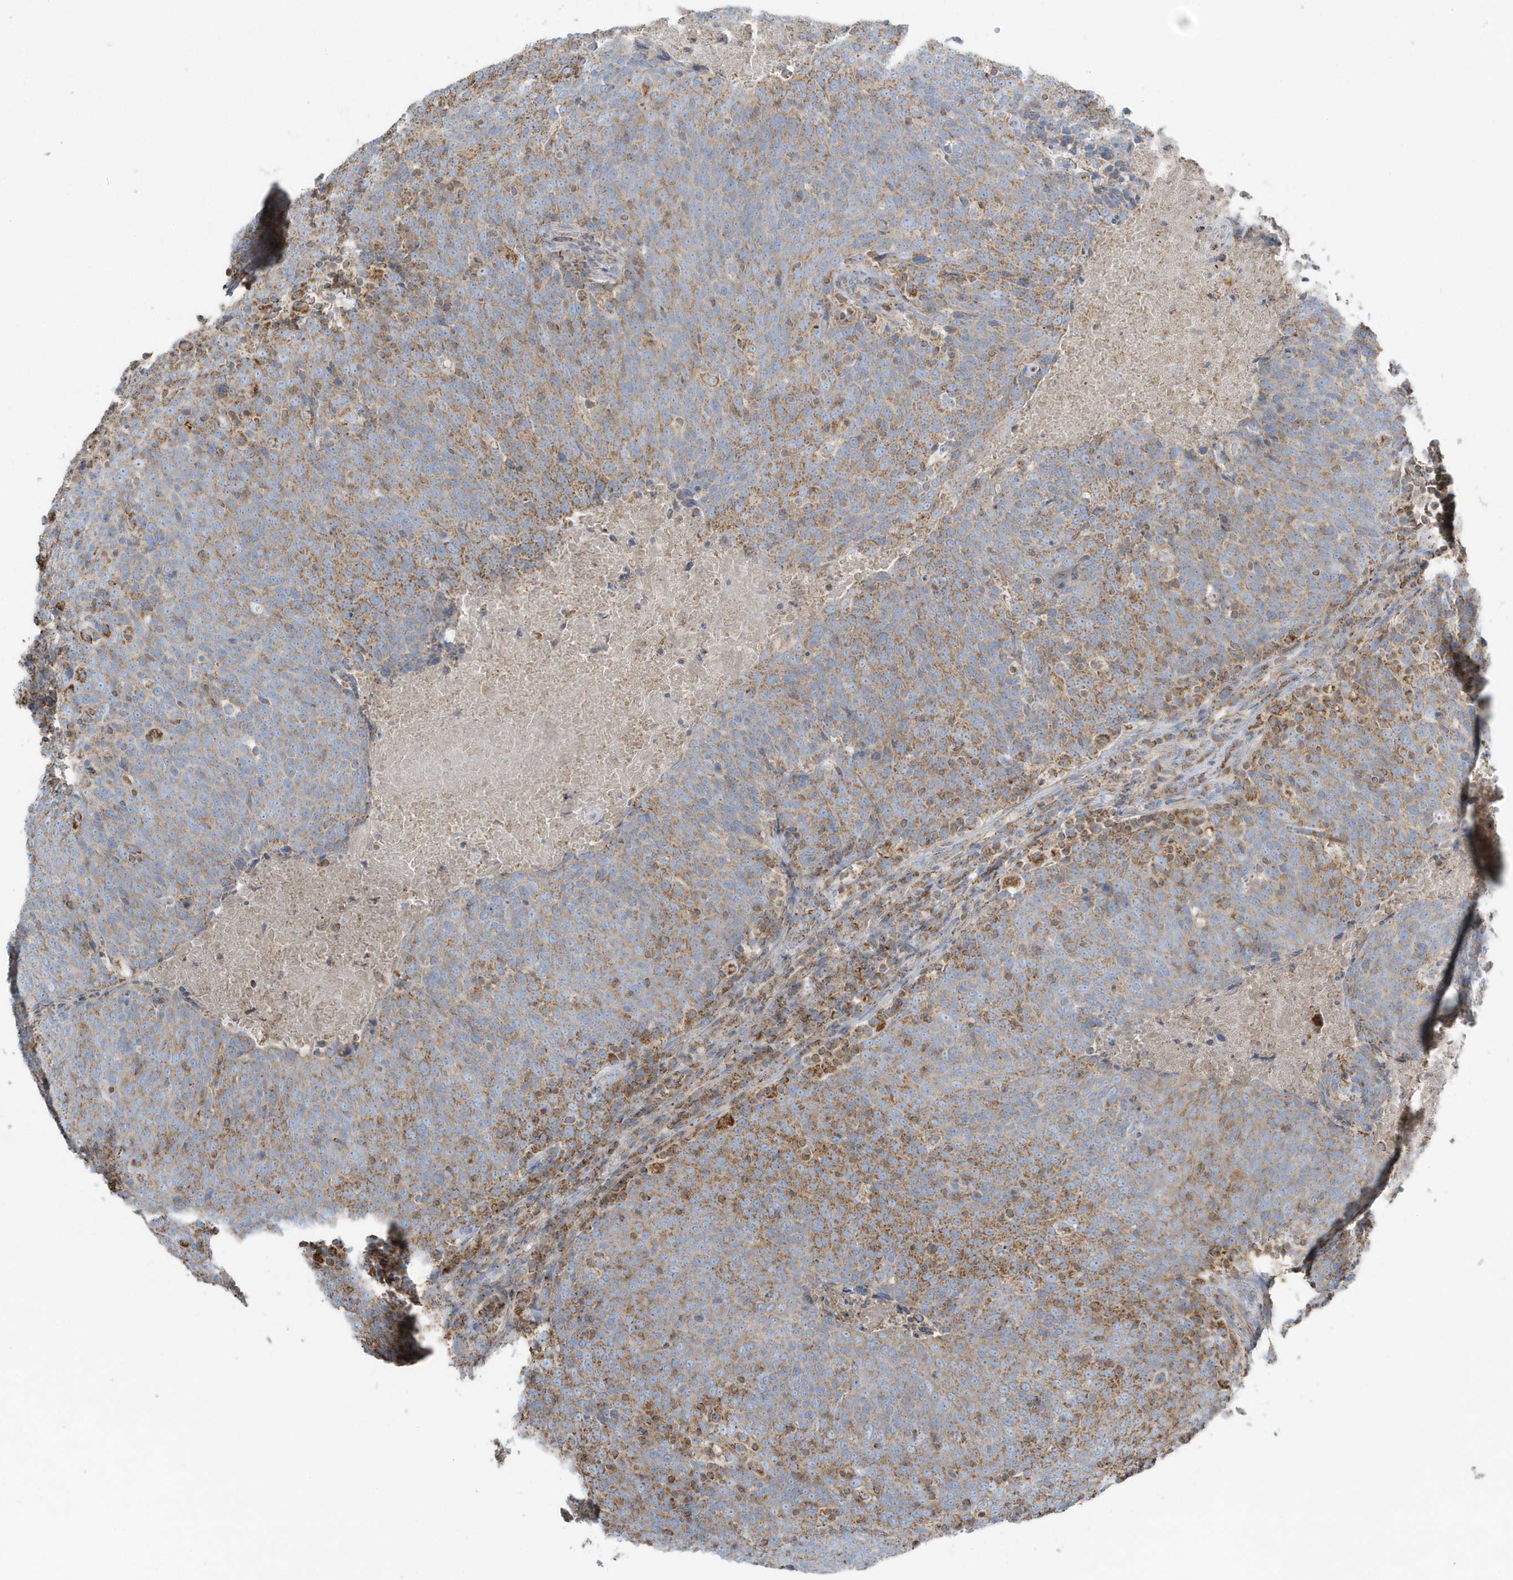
{"staining": {"intensity": "moderate", "quantity": ">75%", "location": "cytoplasmic/membranous"}, "tissue": "head and neck cancer", "cell_type": "Tumor cells", "image_type": "cancer", "snomed": [{"axis": "morphology", "description": "Squamous cell carcinoma, NOS"}, {"axis": "morphology", "description": "Squamous cell carcinoma, metastatic, NOS"}, {"axis": "topography", "description": "Lymph node"}, {"axis": "topography", "description": "Head-Neck"}], "caption": "An image of head and neck cancer (metastatic squamous cell carcinoma) stained for a protein reveals moderate cytoplasmic/membranous brown staining in tumor cells.", "gene": "RAB11FIP3", "patient": {"sex": "male", "age": 62}}